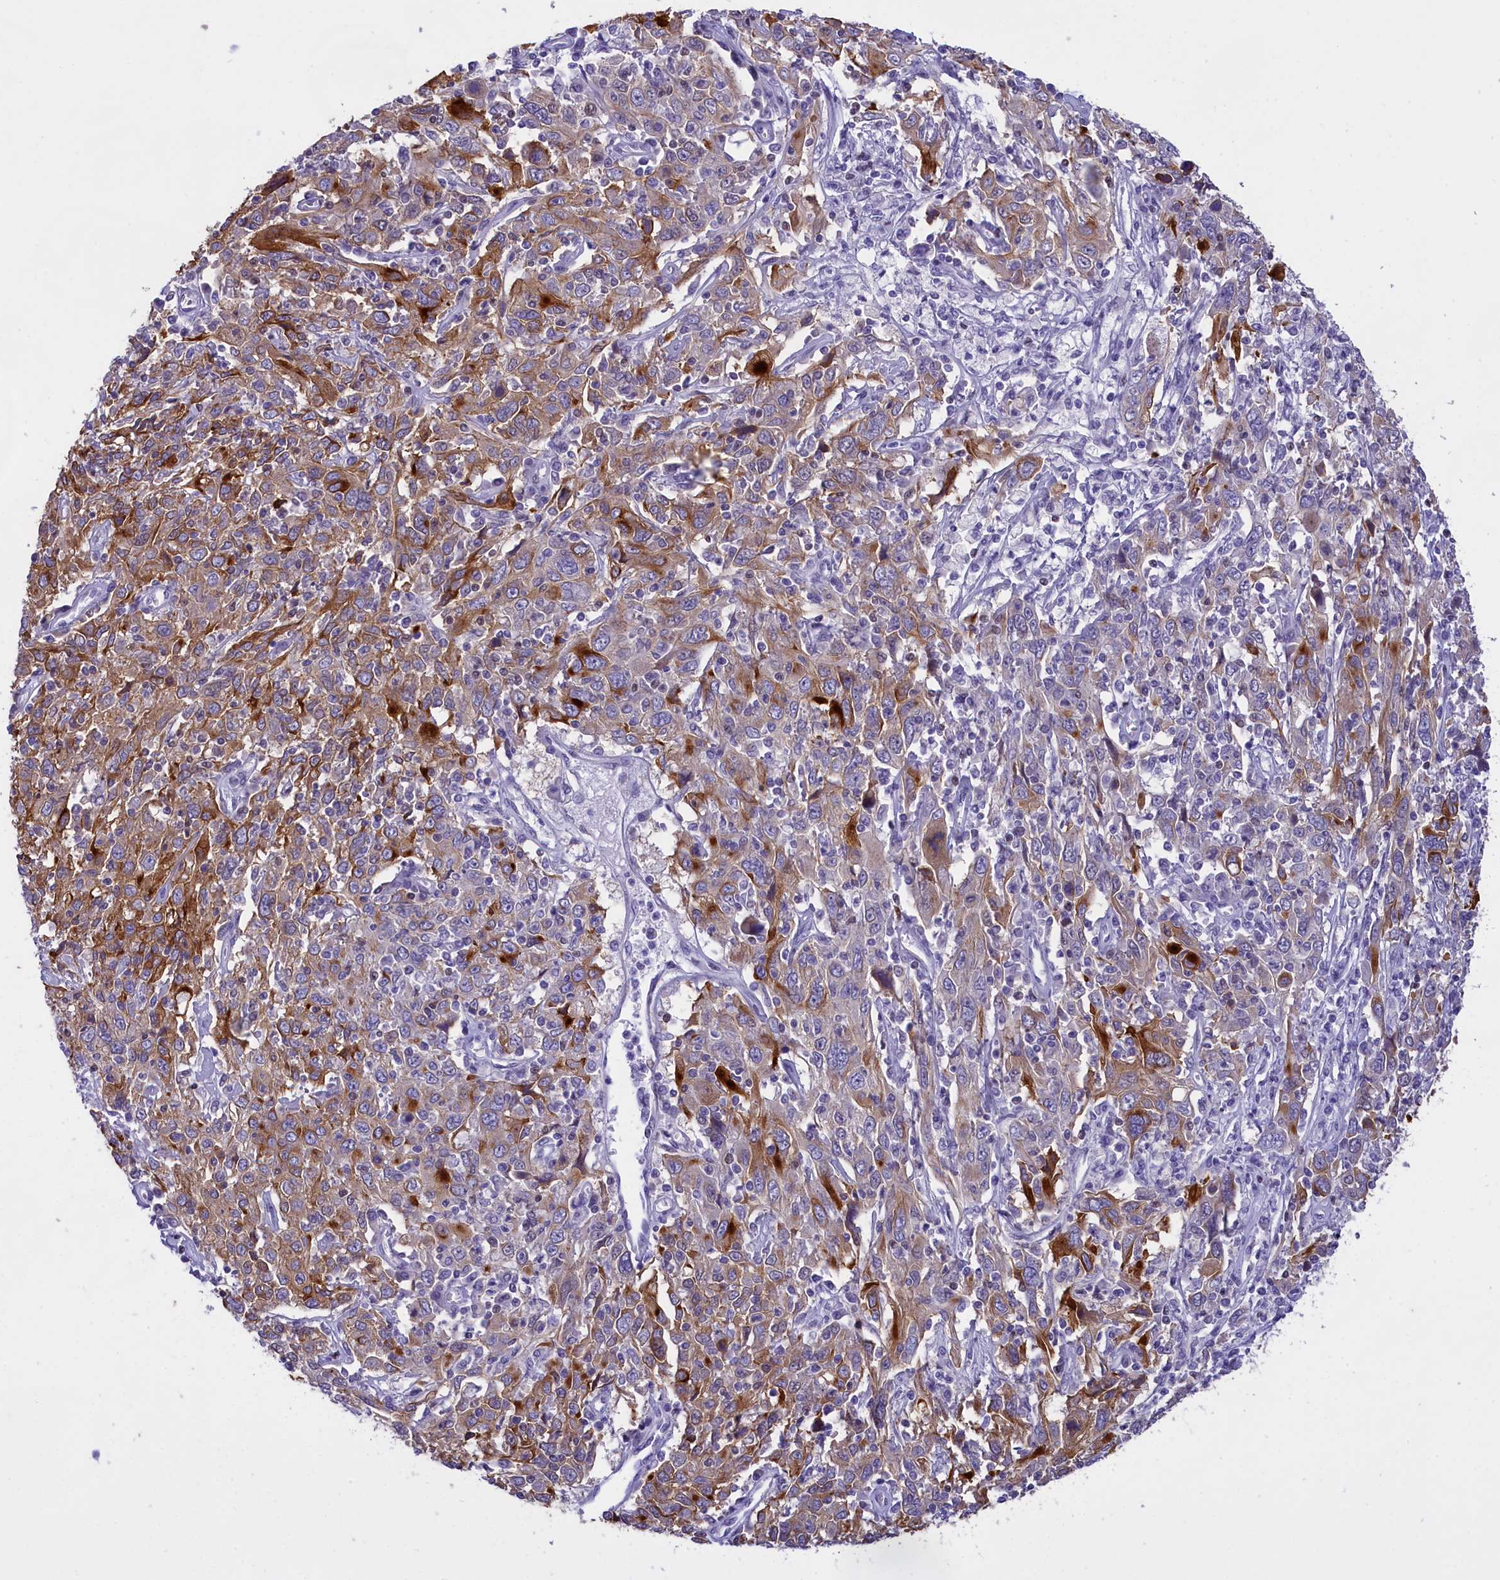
{"staining": {"intensity": "moderate", "quantity": "25%-75%", "location": "cytoplasmic/membranous"}, "tissue": "cervical cancer", "cell_type": "Tumor cells", "image_type": "cancer", "snomed": [{"axis": "morphology", "description": "Squamous cell carcinoma, NOS"}, {"axis": "topography", "description": "Cervix"}], "caption": "High-magnification brightfield microscopy of squamous cell carcinoma (cervical) stained with DAB (brown) and counterstained with hematoxylin (blue). tumor cells exhibit moderate cytoplasmic/membranous staining is appreciated in about25%-75% of cells.", "gene": "SPIRE2", "patient": {"sex": "female", "age": 46}}